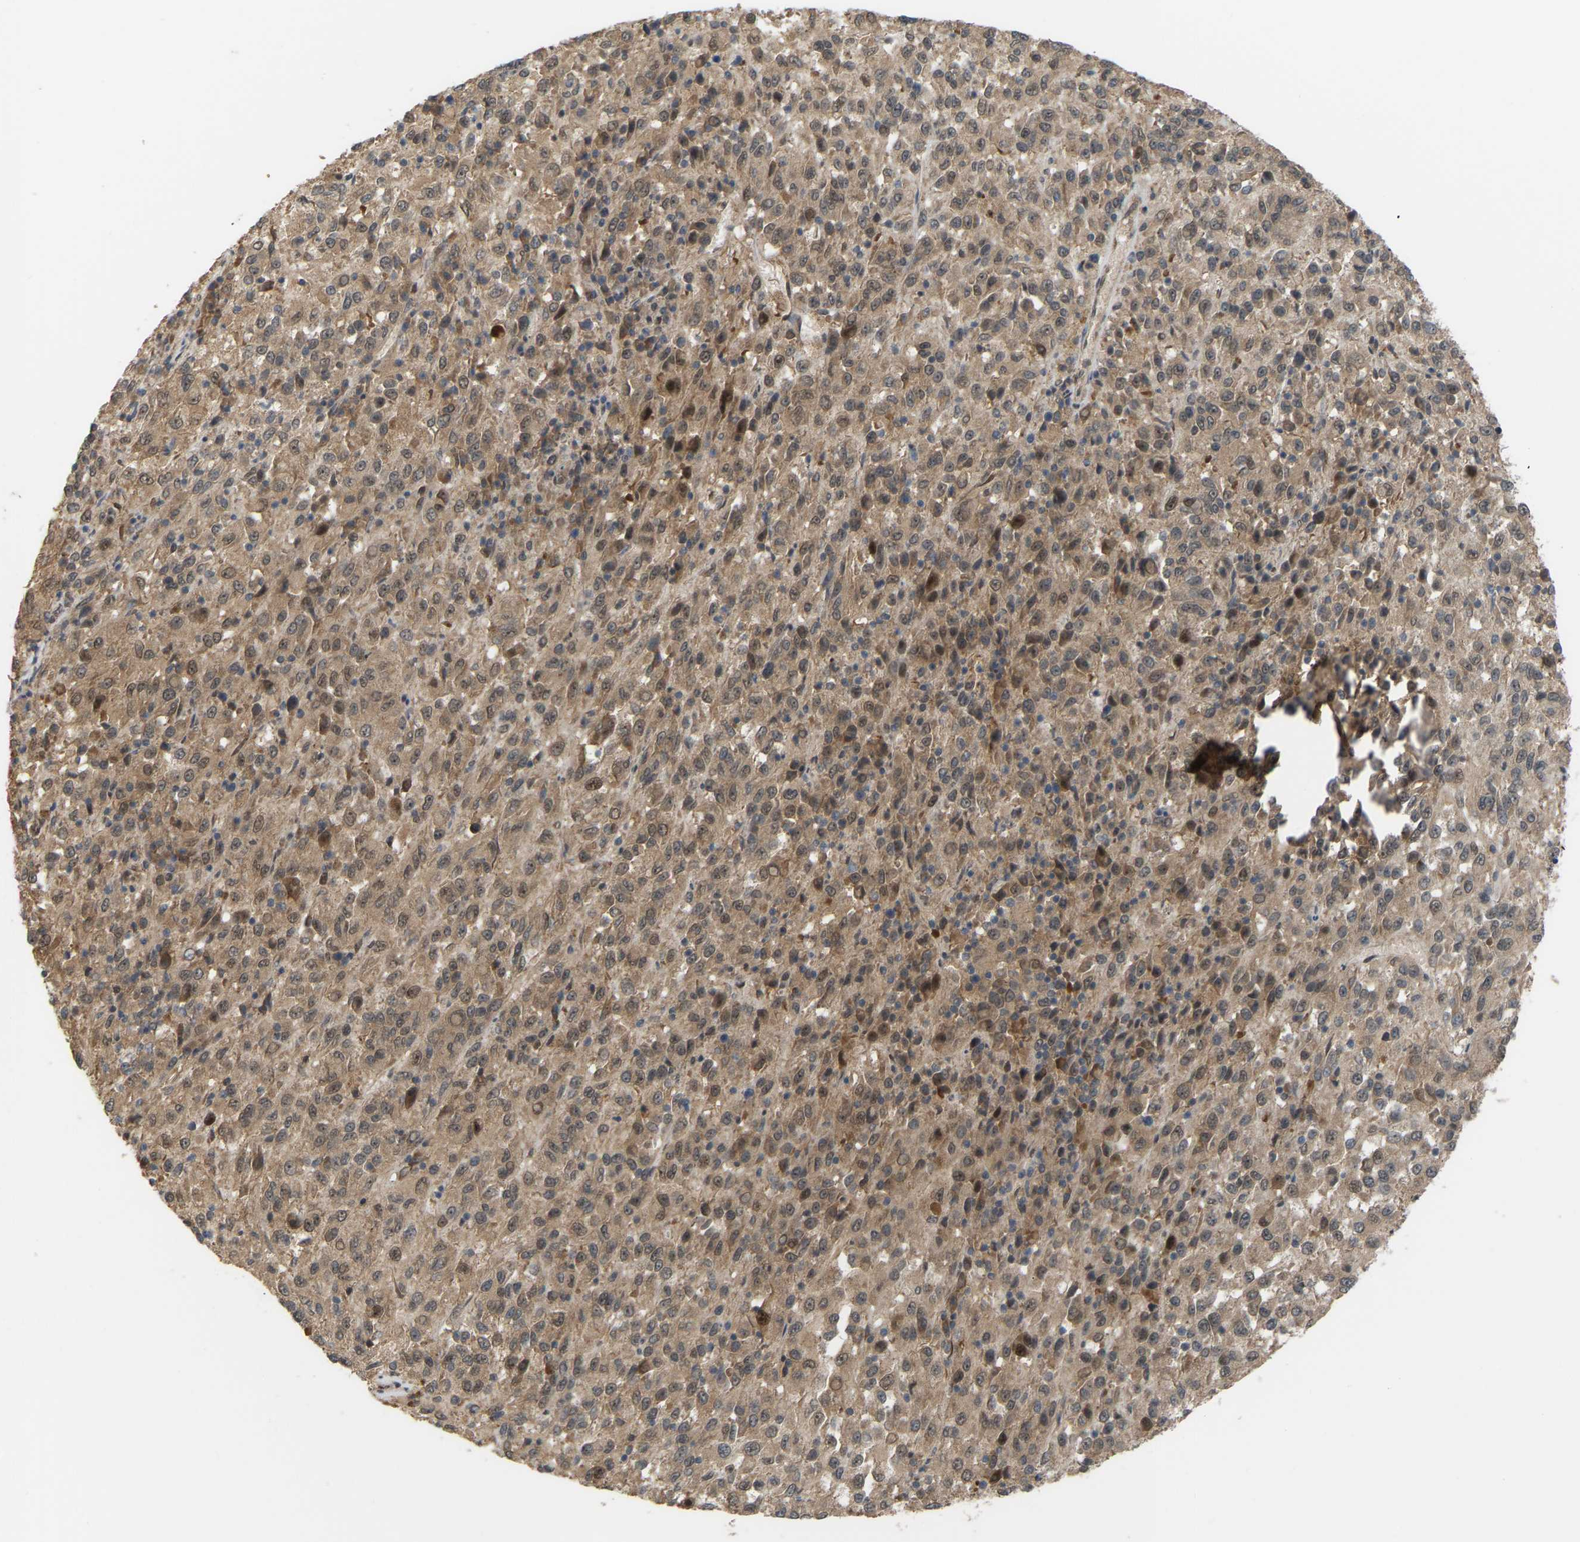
{"staining": {"intensity": "moderate", "quantity": ">75%", "location": "cytoplasmic/membranous"}, "tissue": "melanoma", "cell_type": "Tumor cells", "image_type": "cancer", "snomed": [{"axis": "morphology", "description": "Malignant melanoma, Metastatic site"}, {"axis": "topography", "description": "Lung"}], "caption": "Protein staining by immunohistochemistry displays moderate cytoplasmic/membranous staining in about >75% of tumor cells in melanoma. Using DAB (3,3'-diaminobenzidine) (brown) and hematoxylin (blue) stains, captured at high magnification using brightfield microscopy.", "gene": "CROT", "patient": {"sex": "male", "age": 64}}